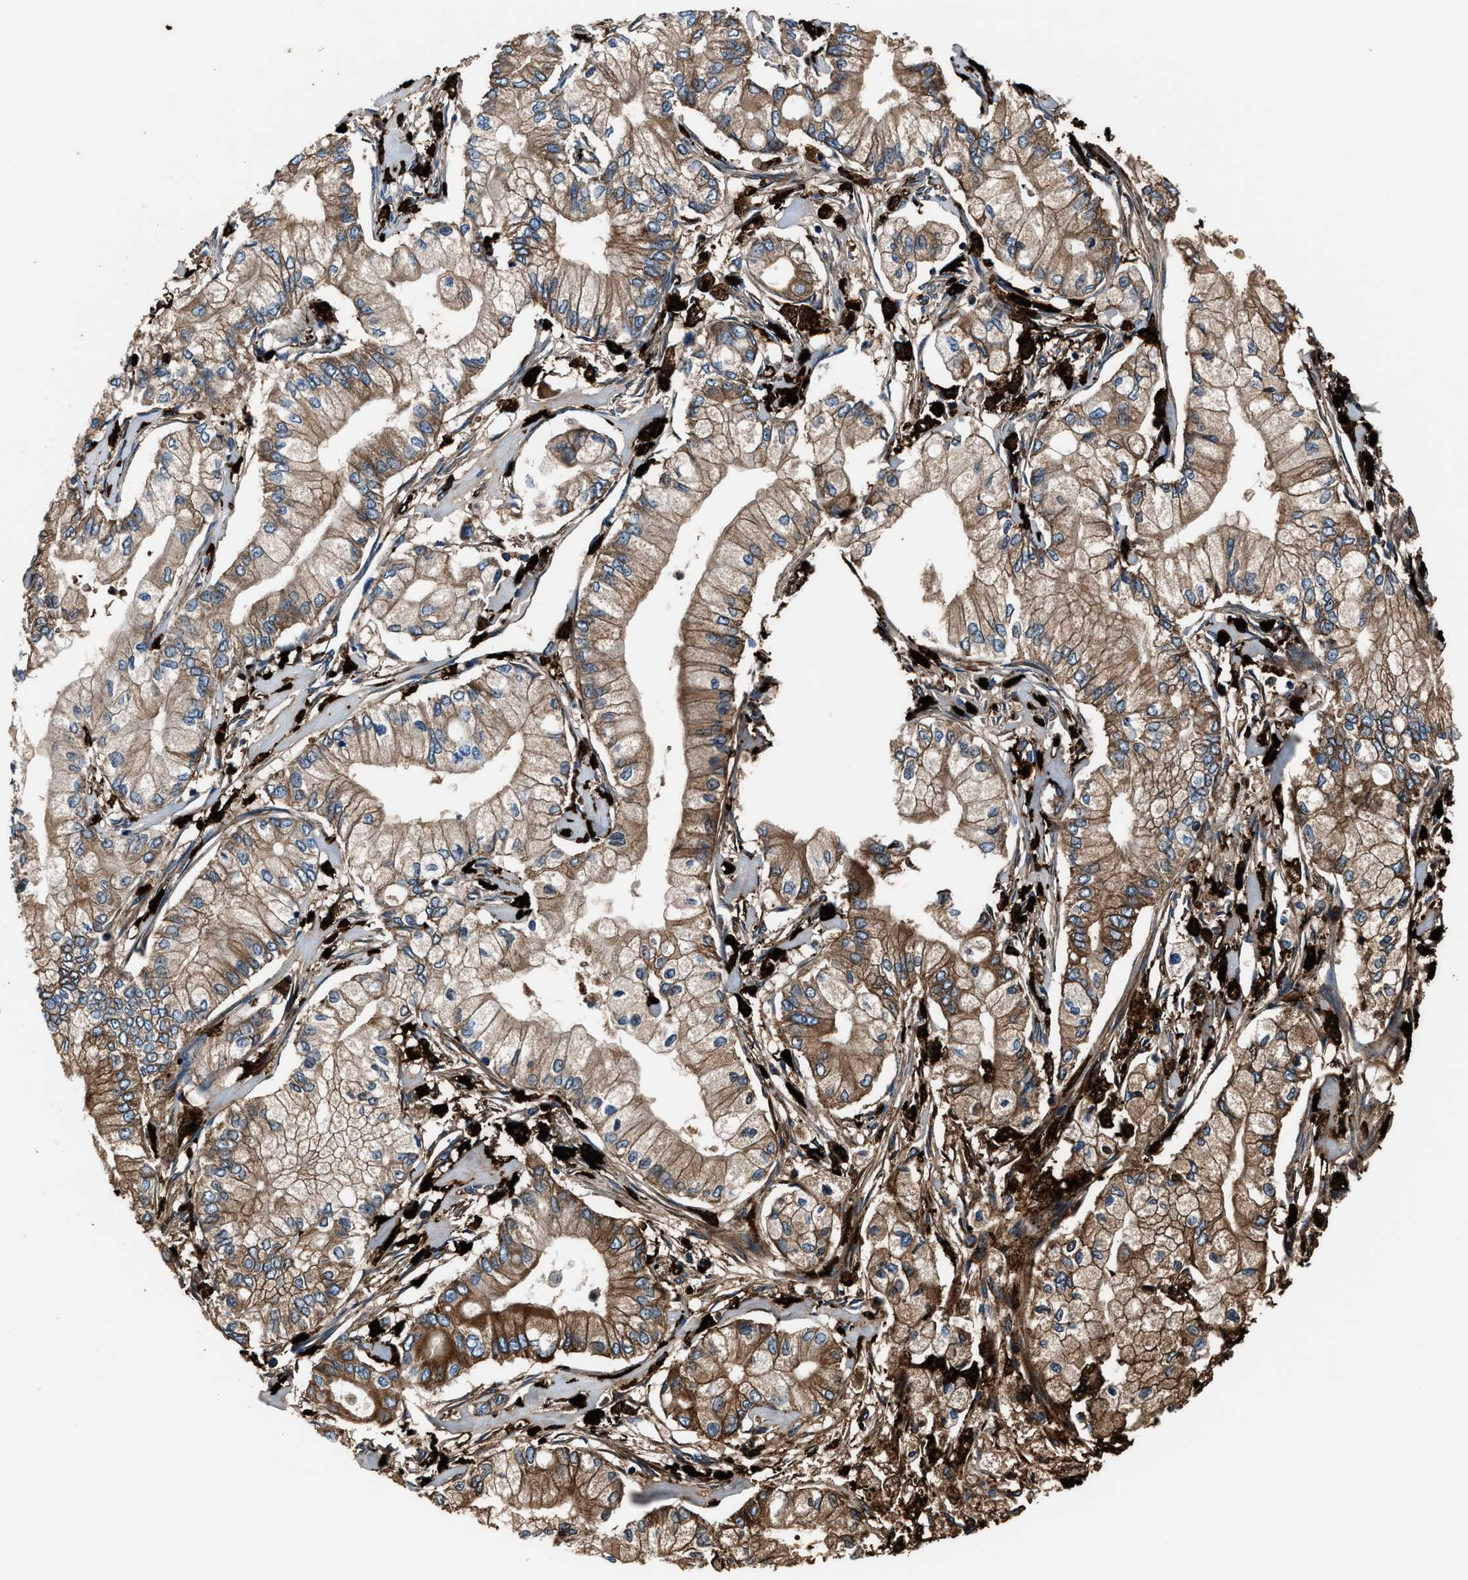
{"staining": {"intensity": "moderate", "quantity": ">75%", "location": "cytoplasmic/membranous"}, "tissue": "pancreatic cancer", "cell_type": "Tumor cells", "image_type": "cancer", "snomed": [{"axis": "morphology", "description": "Adenocarcinoma, NOS"}, {"axis": "topography", "description": "Pancreas"}], "caption": "About >75% of tumor cells in adenocarcinoma (pancreatic) demonstrate moderate cytoplasmic/membranous protein positivity as visualized by brown immunohistochemical staining.", "gene": "FTL", "patient": {"sex": "male", "age": 70}}